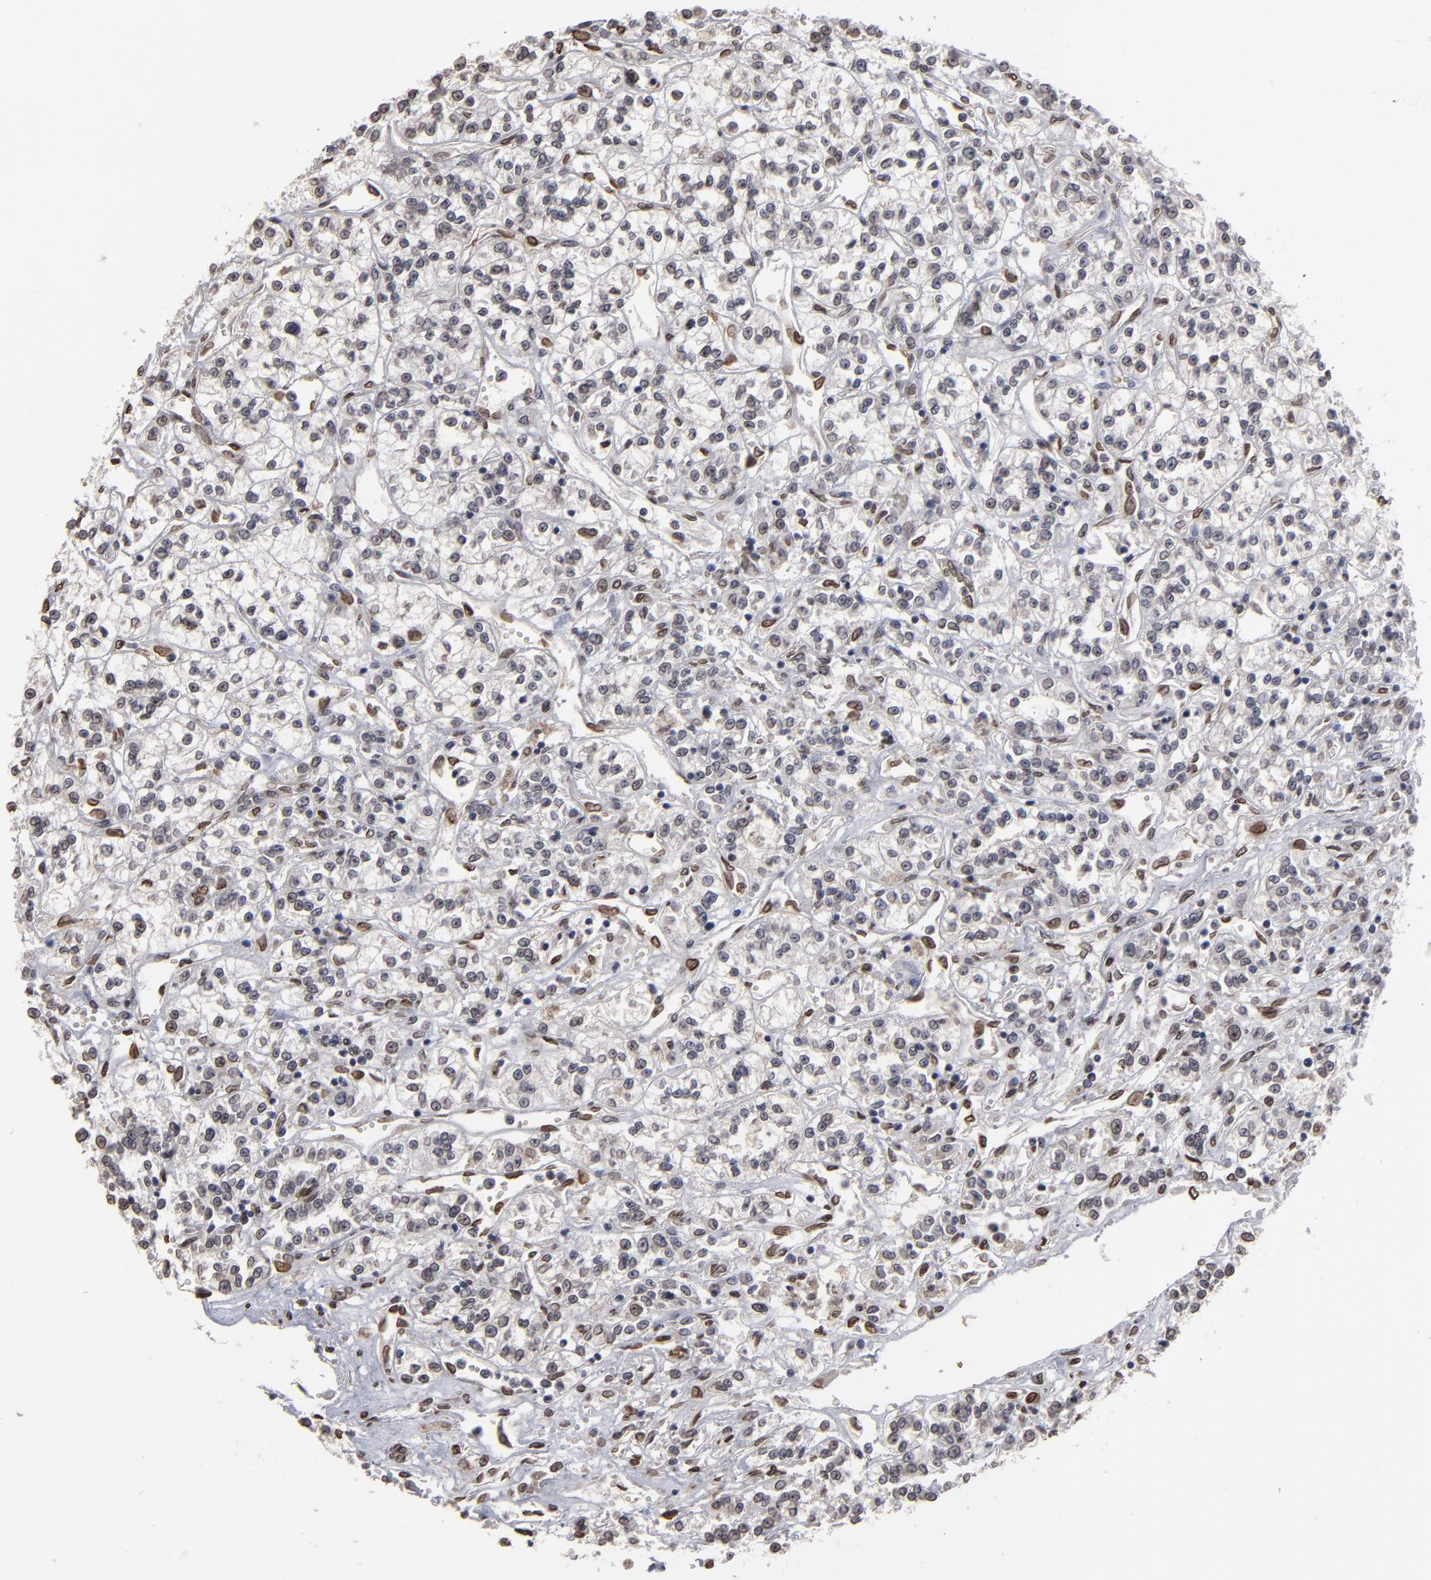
{"staining": {"intensity": "moderate", "quantity": "<25%", "location": "nuclear"}, "tissue": "renal cancer", "cell_type": "Tumor cells", "image_type": "cancer", "snomed": [{"axis": "morphology", "description": "Adenocarcinoma, NOS"}, {"axis": "topography", "description": "Kidney"}], "caption": "This micrograph reveals renal cancer stained with IHC to label a protein in brown. The nuclear of tumor cells show moderate positivity for the protein. Nuclei are counter-stained blue.", "gene": "BAZ1A", "patient": {"sex": "female", "age": 76}}